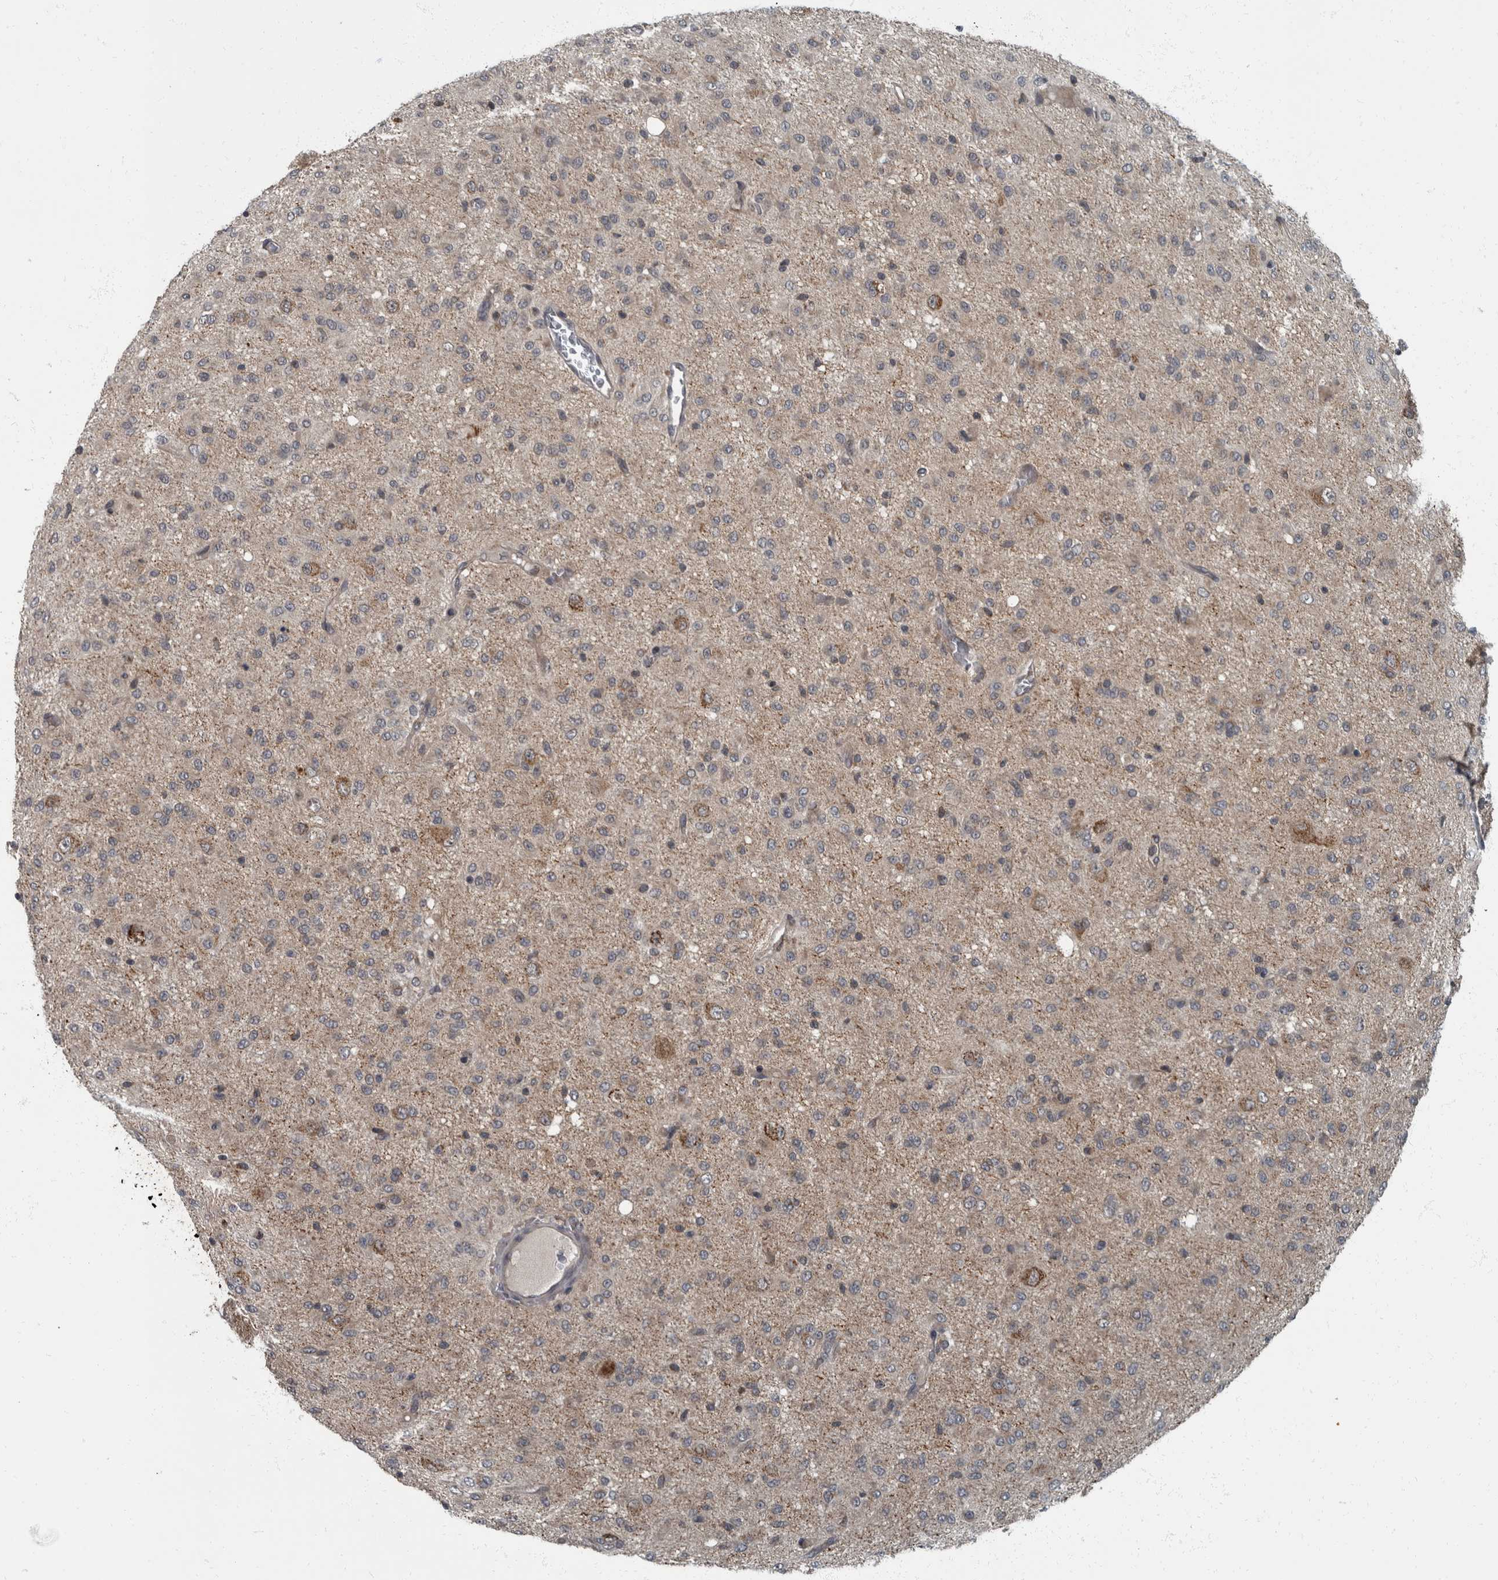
{"staining": {"intensity": "negative", "quantity": "none", "location": "none"}, "tissue": "glioma", "cell_type": "Tumor cells", "image_type": "cancer", "snomed": [{"axis": "morphology", "description": "Glioma, malignant, High grade"}, {"axis": "topography", "description": "Brain"}], "caption": "Immunohistochemical staining of human malignant high-grade glioma demonstrates no significant positivity in tumor cells.", "gene": "RABGGTB", "patient": {"sex": "female", "age": 59}}